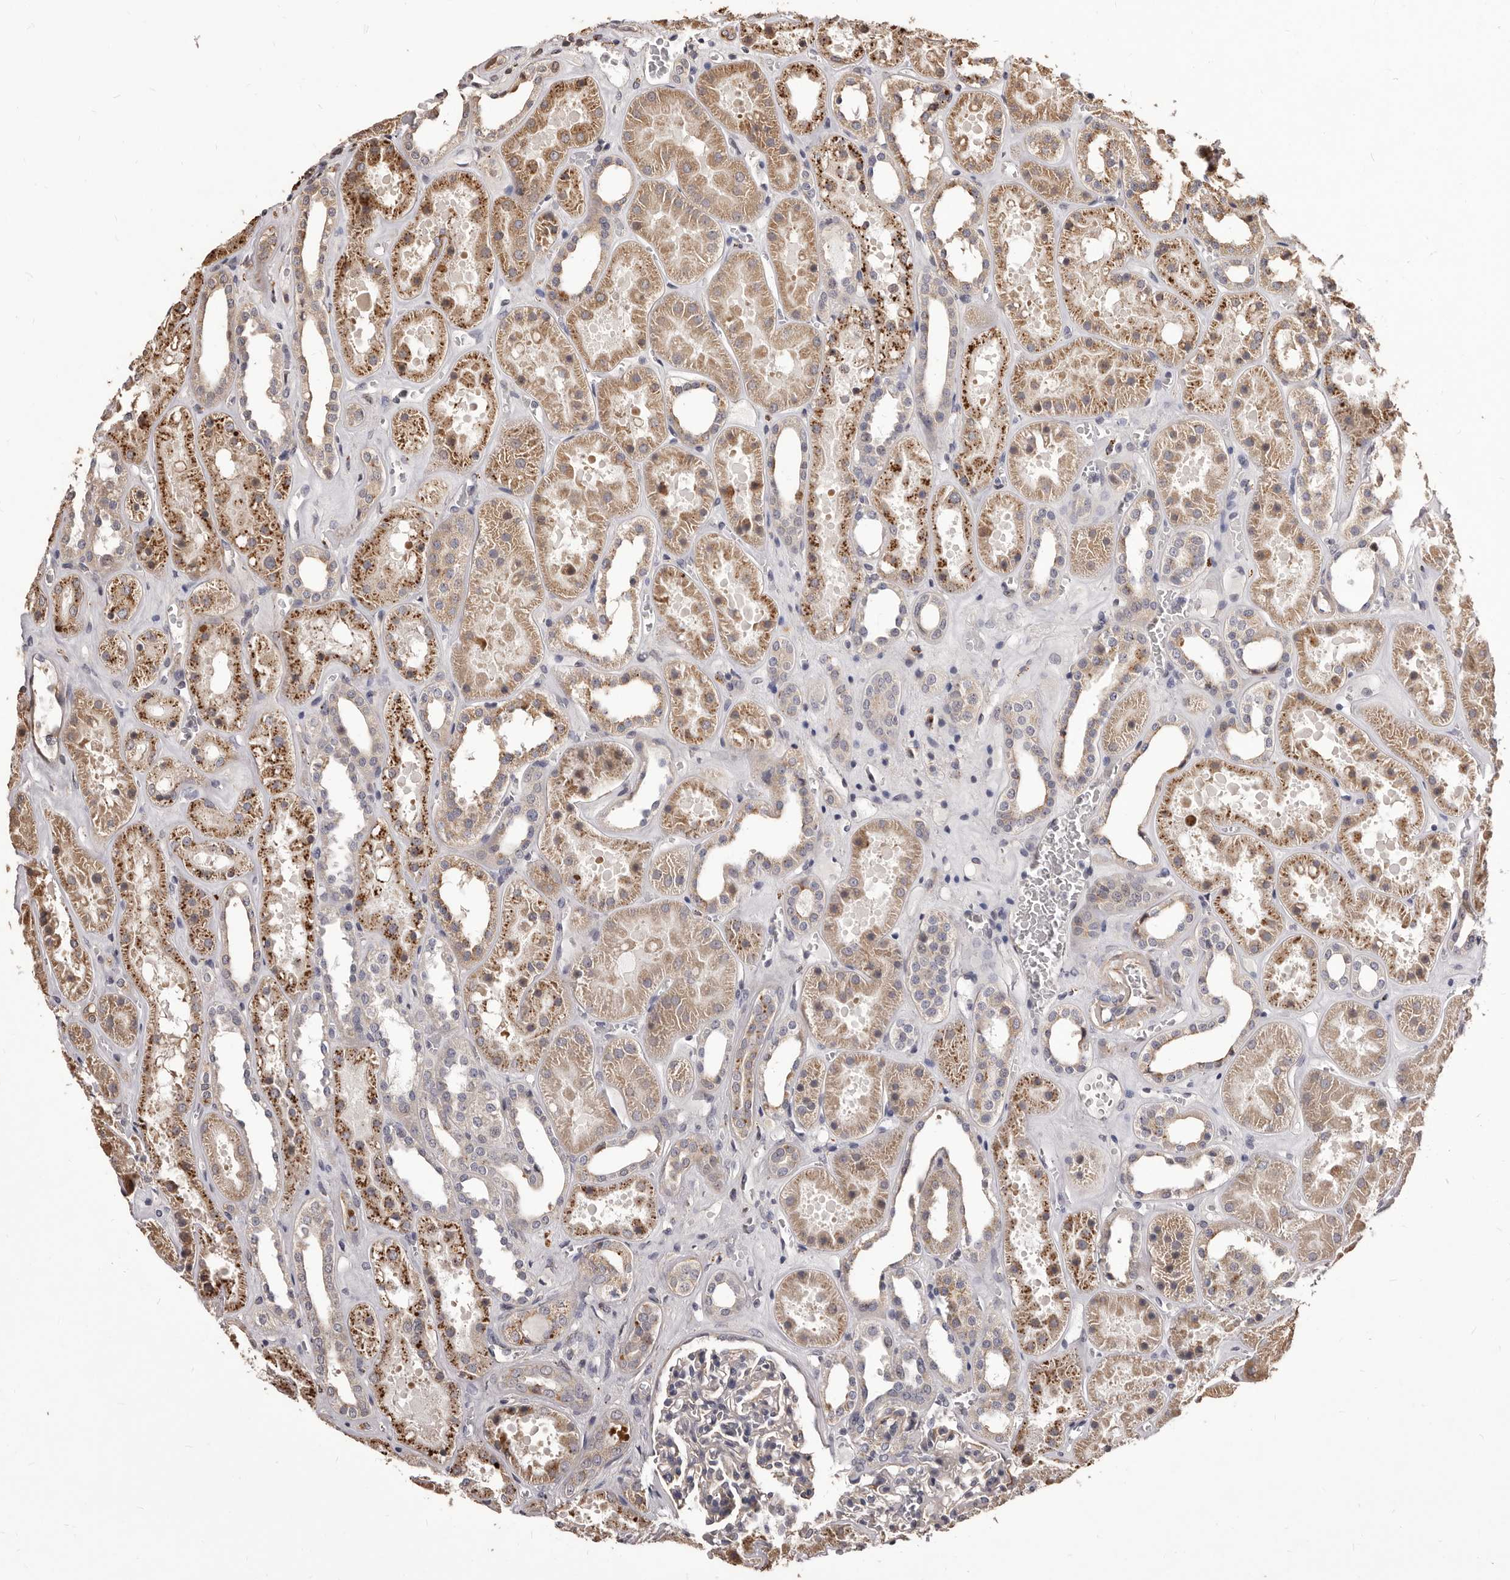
{"staining": {"intensity": "moderate", "quantity": "<25%", "location": "cytoplasmic/membranous"}, "tissue": "kidney", "cell_type": "Cells in glomeruli", "image_type": "normal", "snomed": [{"axis": "morphology", "description": "Normal tissue, NOS"}, {"axis": "topography", "description": "Kidney"}], "caption": "Protein expression analysis of unremarkable human kidney reveals moderate cytoplasmic/membranous positivity in about <25% of cells in glomeruli. Immunohistochemistry (ihc) stains the protein of interest in brown and the nuclei are stained blue.", "gene": "ALPK1", "patient": {"sex": "female", "age": 41}}